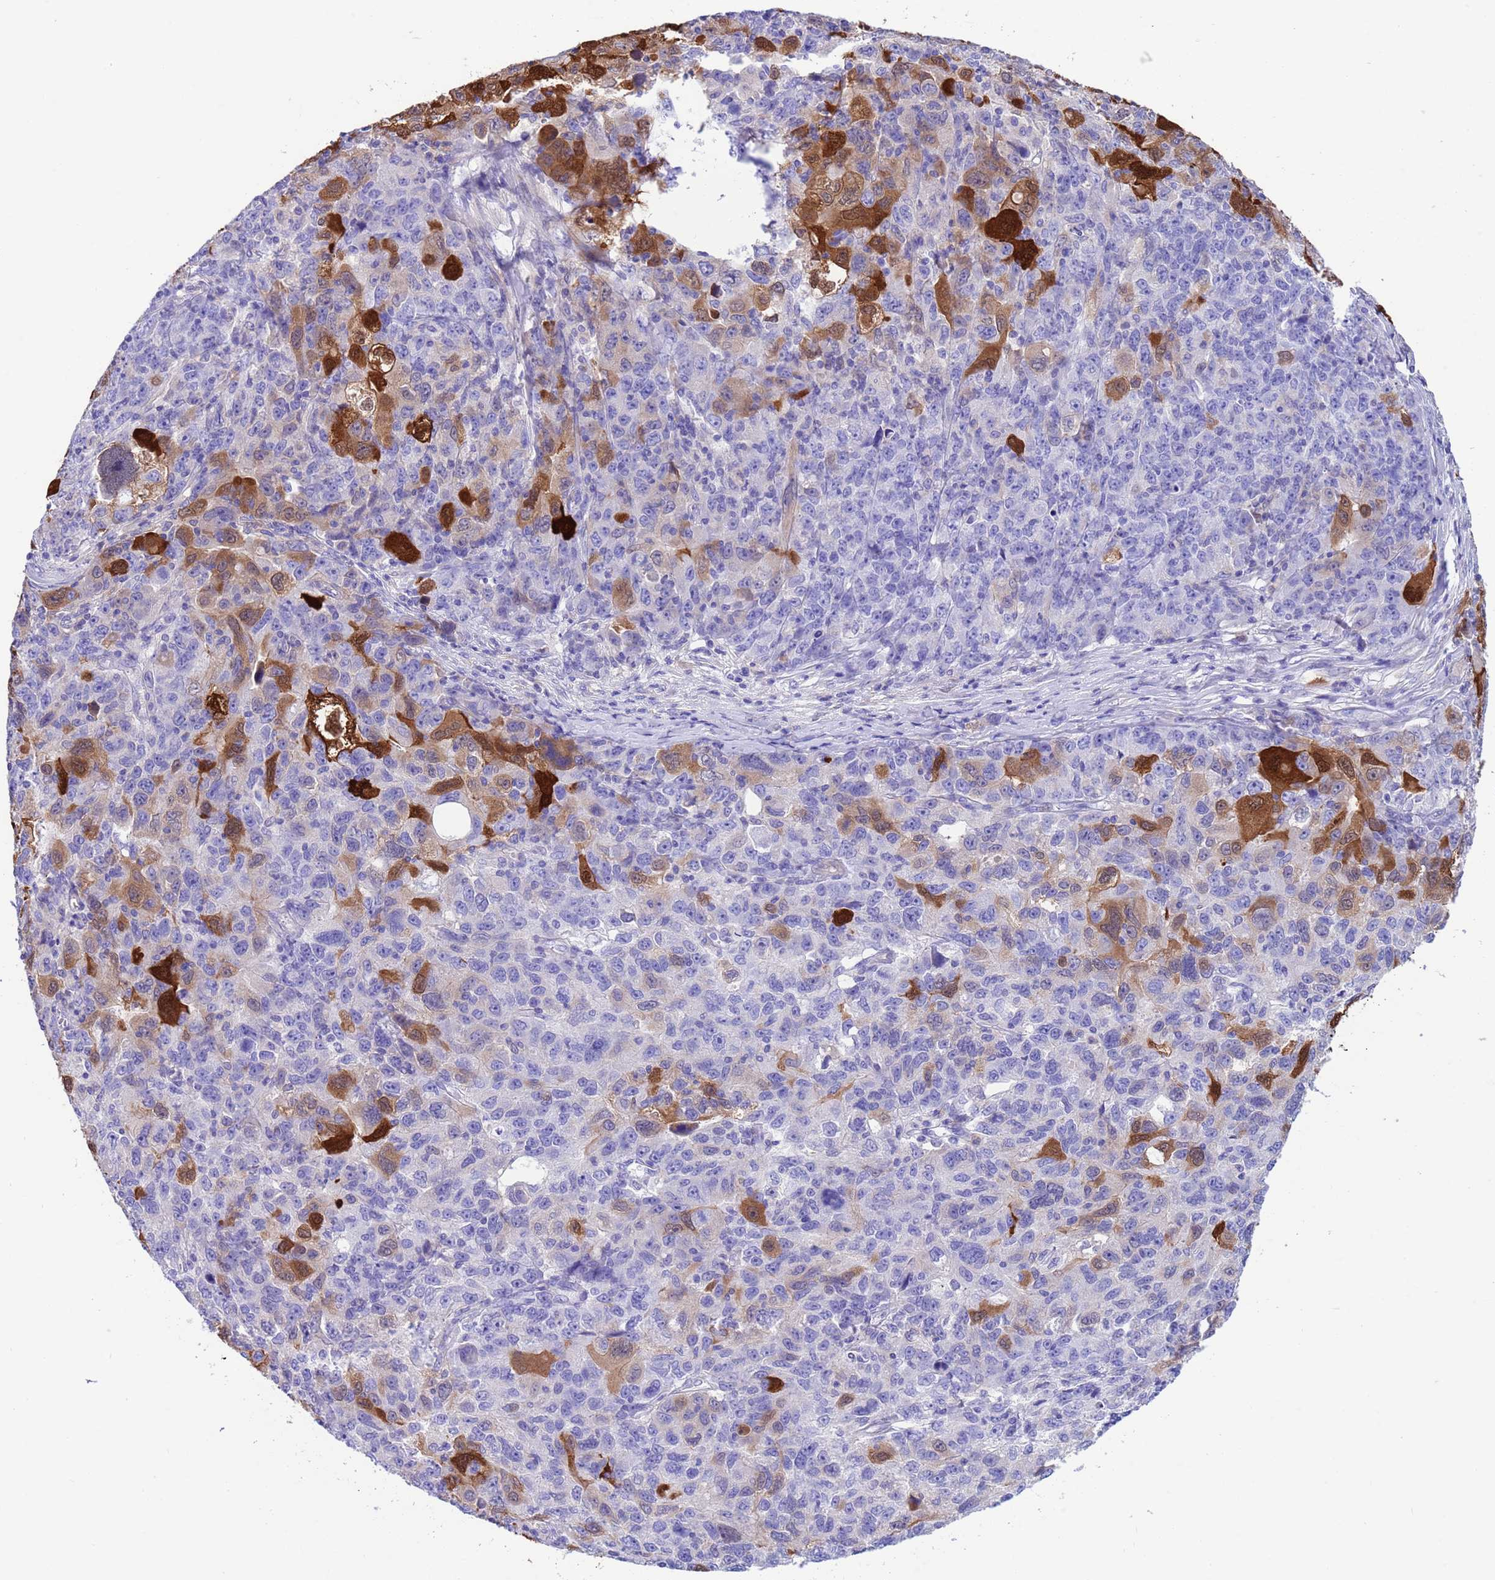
{"staining": {"intensity": "strong", "quantity": "<25%", "location": "cytoplasmic/membranous,nuclear"}, "tissue": "ovarian cancer", "cell_type": "Tumor cells", "image_type": "cancer", "snomed": [{"axis": "morphology", "description": "Carcinoma, endometroid"}, {"axis": "topography", "description": "Ovary"}], "caption": "Ovarian cancer stained for a protein displays strong cytoplasmic/membranous and nuclear positivity in tumor cells. The staining was performed using DAB (3,3'-diaminobenzidine) to visualize the protein expression in brown, while the nuclei were stained in blue with hematoxylin (Magnification: 20x).", "gene": "C6orf47", "patient": {"sex": "female", "age": 42}}